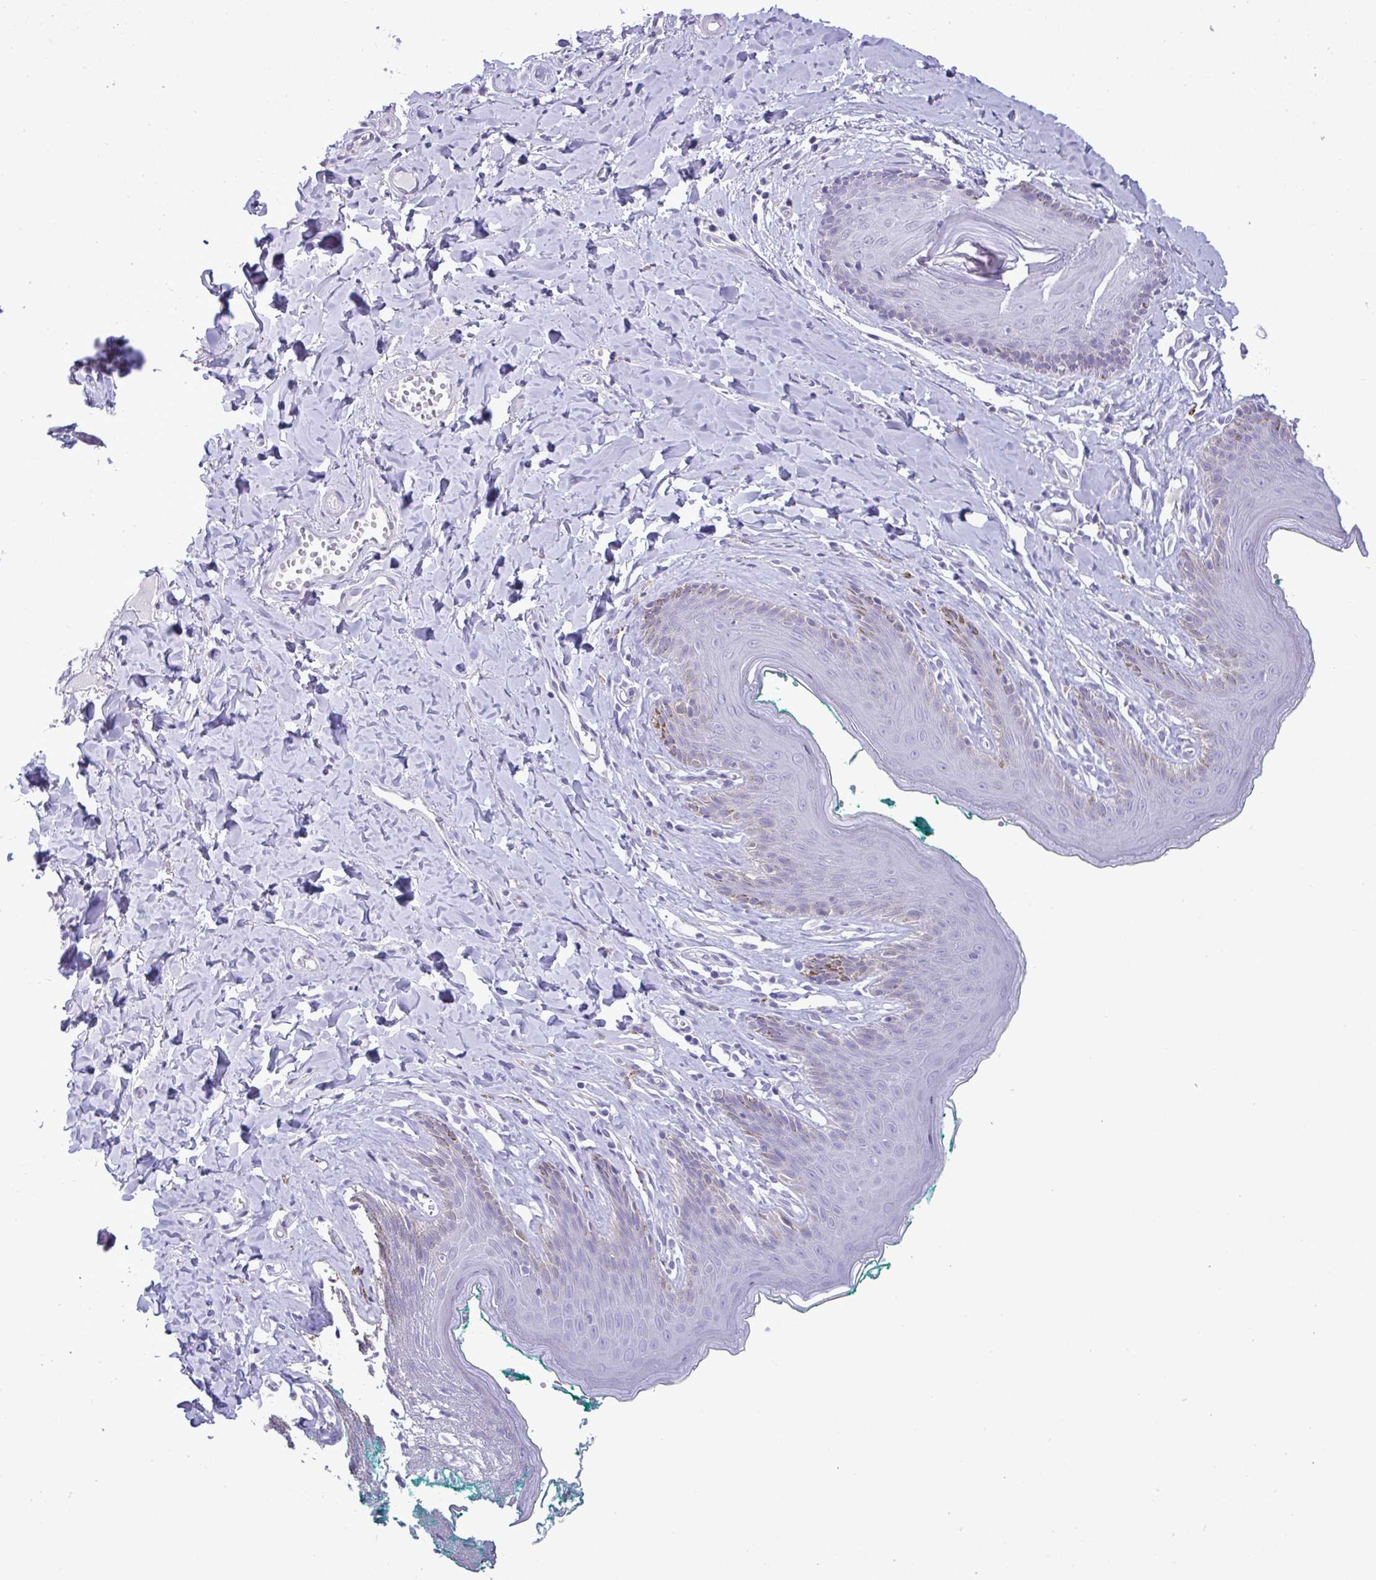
{"staining": {"intensity": "negative", "quantity": "none", "location": "none"}, "tissue": "skin", "cell_type": "Epidermal cells", "image_type": "normal", "snomed": [{"axis": "morphology", "description": "Normal tissue, NOS"}, {"axis": "topography", "description": "Vulva"}, {"axis": "topography", "description": "Peripheral nerve tissue"}], "caption": "The micrograph shows no staining of epidermal cells in normal skin.", "gene": "C4orf33", "patient": {"sex": "female", "age": 66}}